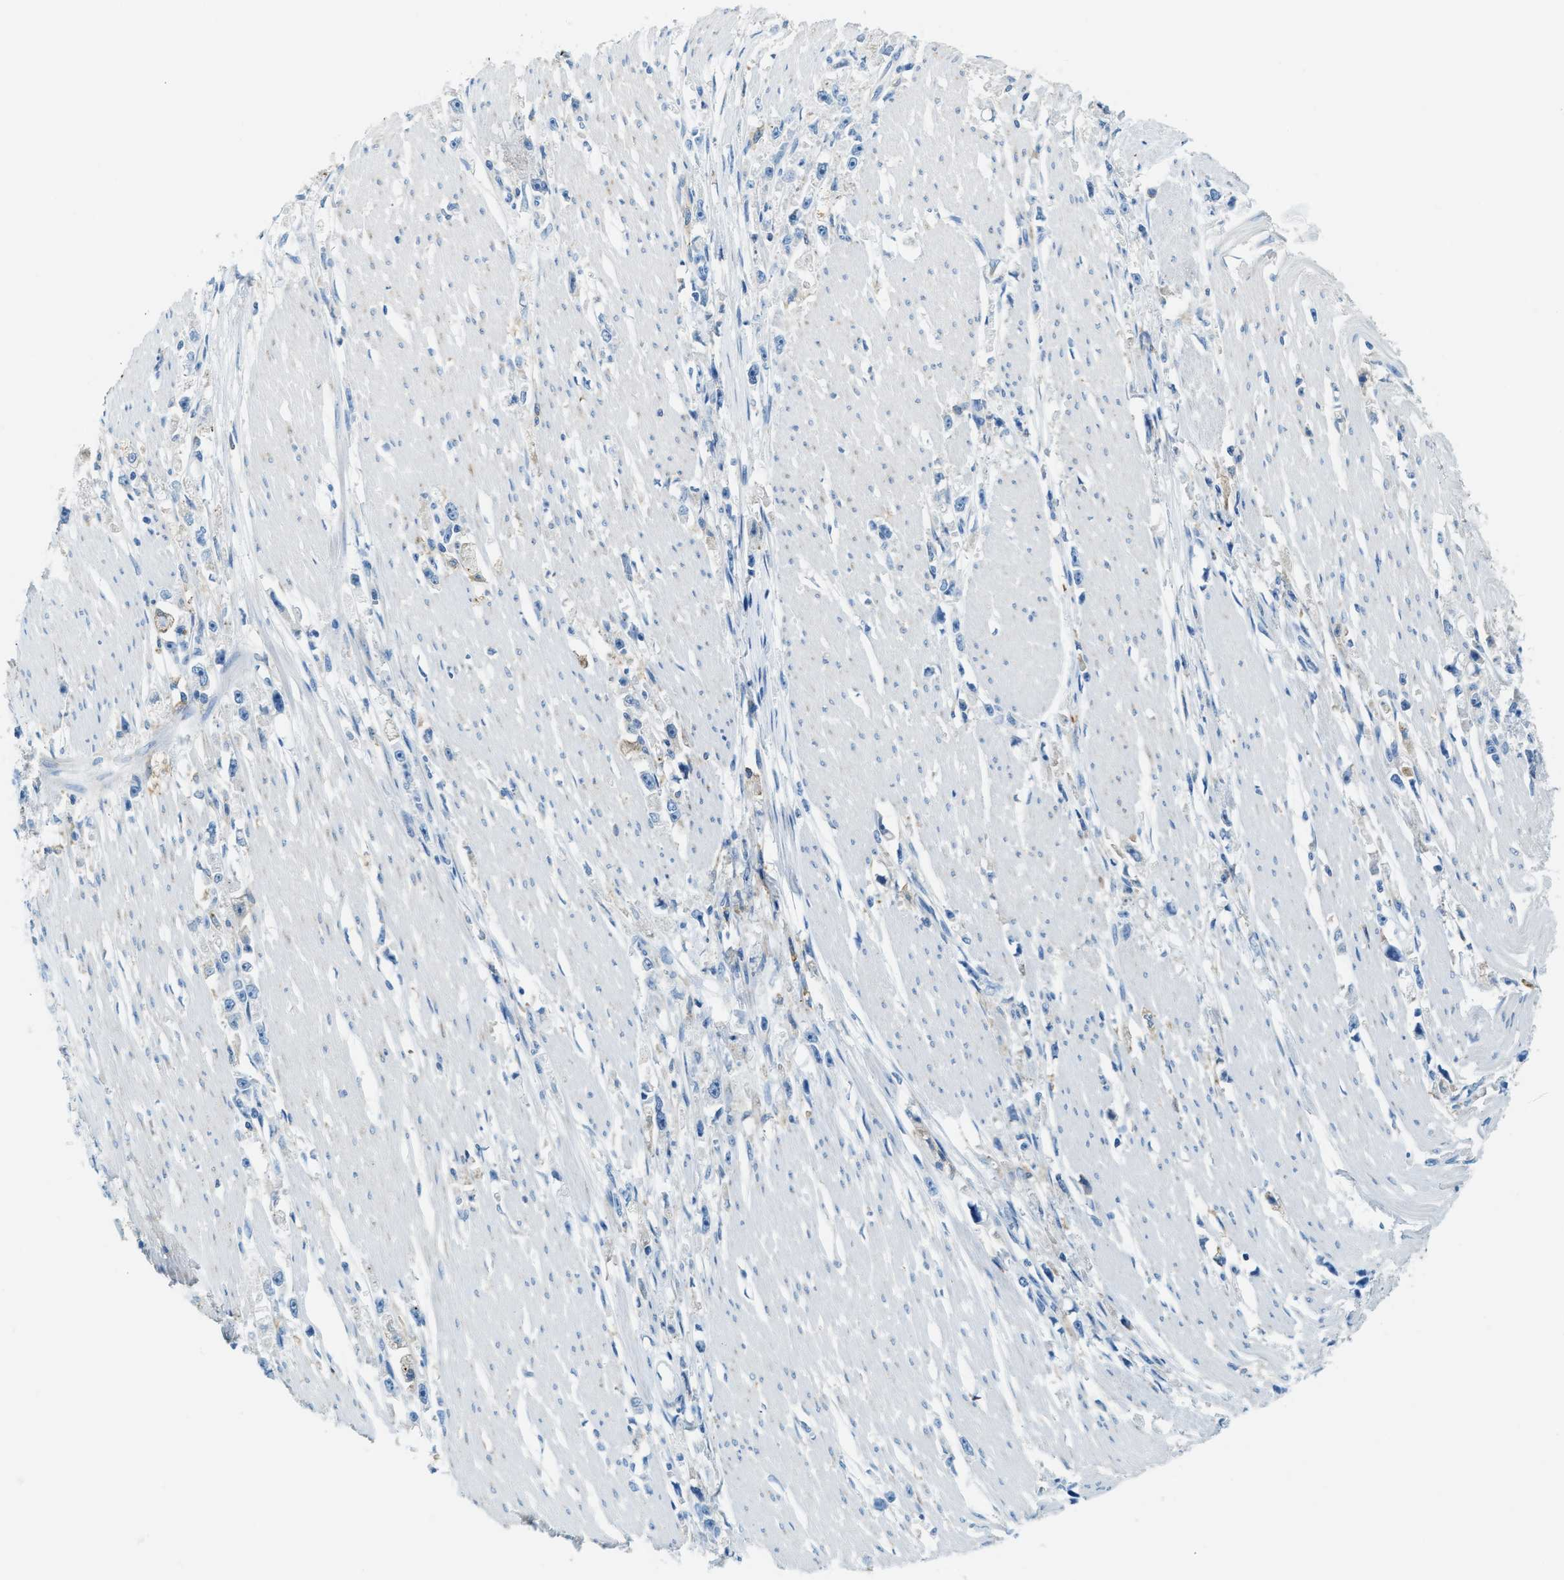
{"staining": {"intensity": "negative", "quantity": "none", "location": "none"}, "tissue": "stomach cancer", "cell_type": "Tumor cells", "image_type": "cancer", "snomed": [{"axis": "morphology", "description": "Adenocarcinoma, NOS"}, {"axis": "topography", "description": "Stomach"}], "caption": "Stomach adenocarcinoma was stained to show a protein in brown. There is no significant positivity in tumor cells.", "gene": "MATCAP2", "patient": {"sex": "female", "age": 59}}